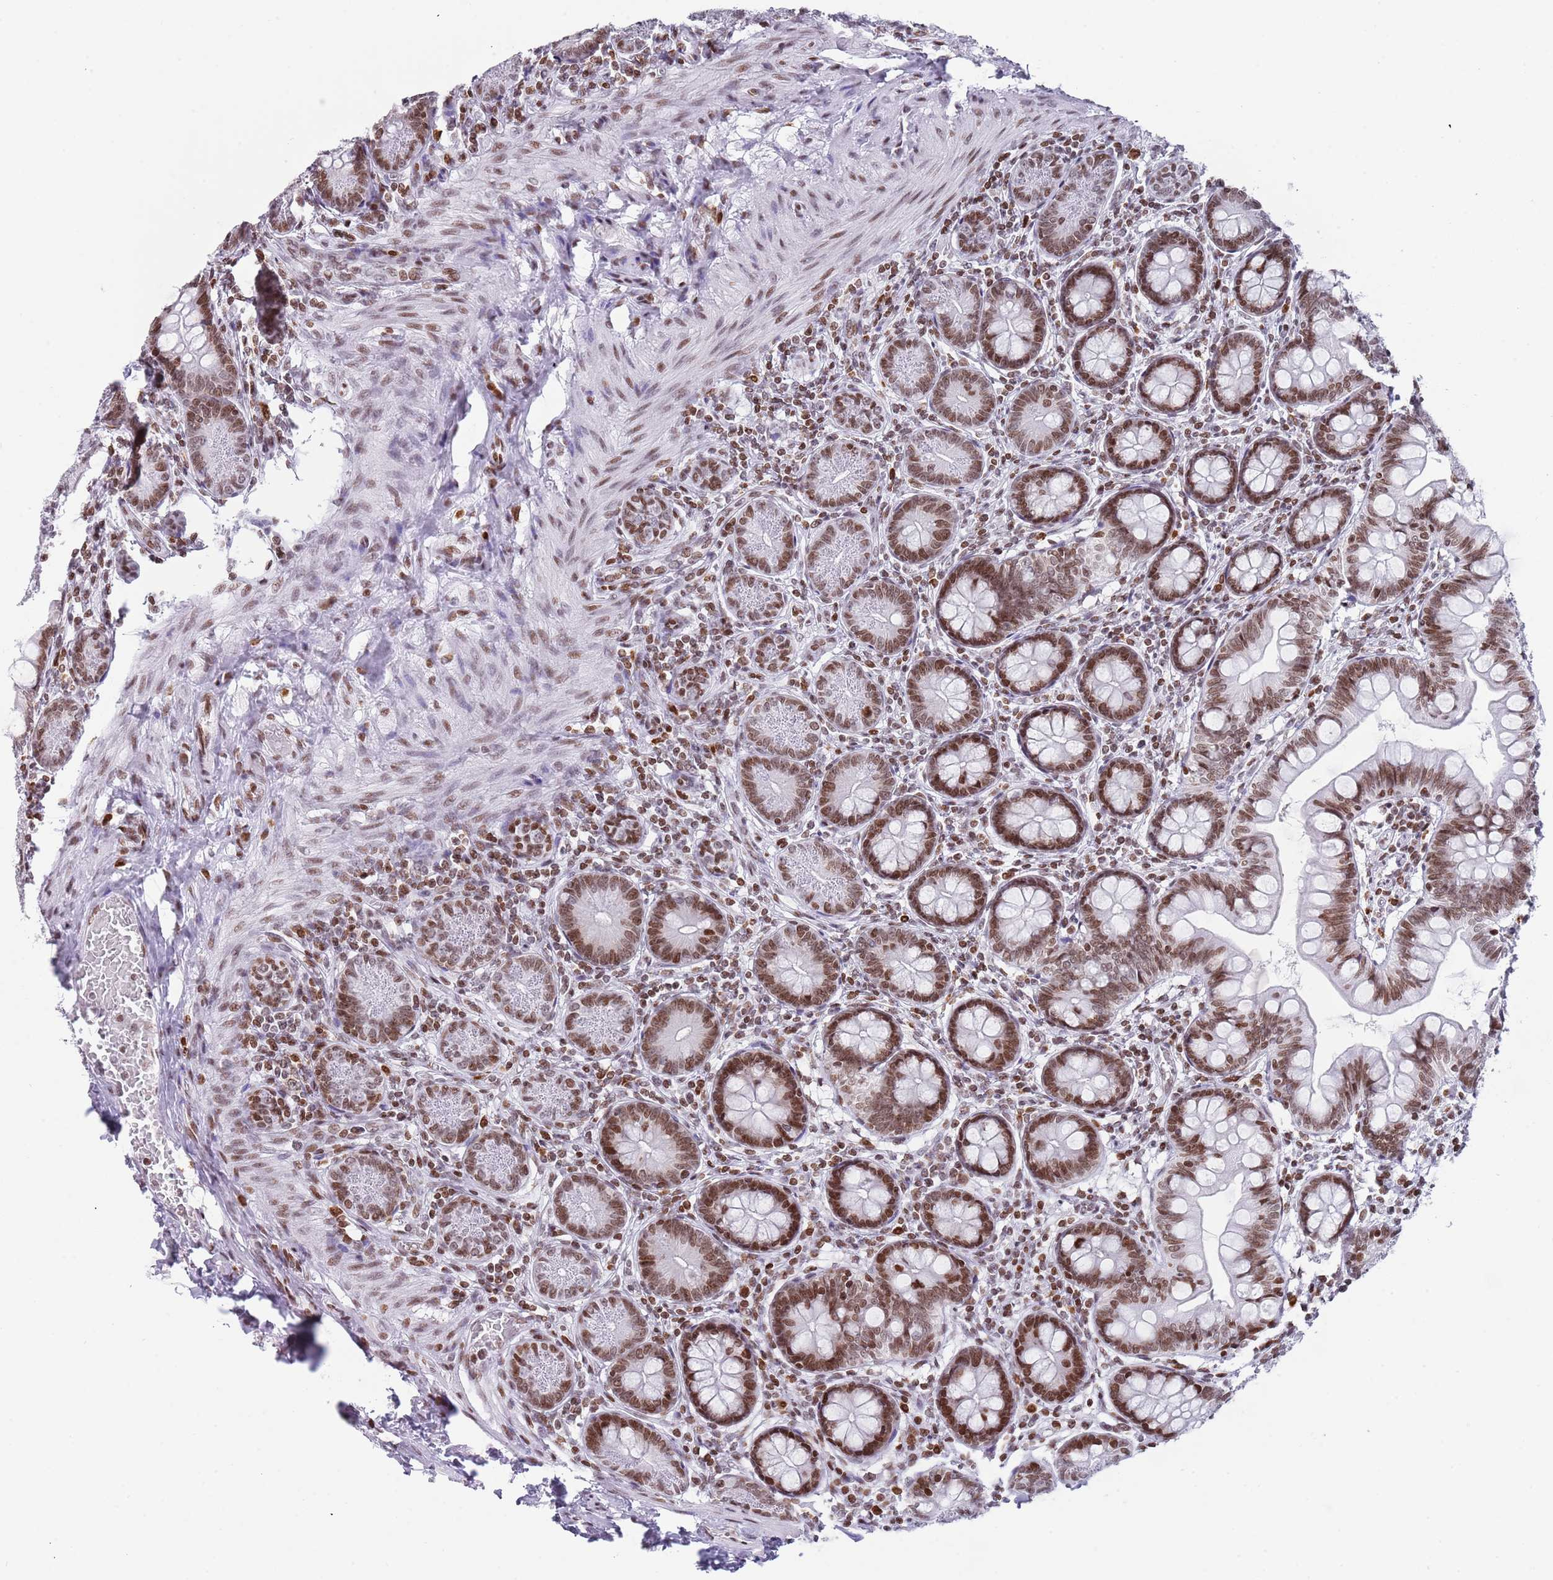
{"staining": {"intensity": "moderate", "quantity": ">75%", "location": "nuclear"}, "tissue": "small intestine", "cell_type": "Glandular cells", "image_type": "normal", "snomed": [{"axis": "morphology", "description": "Normal tissue, NOS"}, {"axis": "topography", "description": "Small intestine"}], "caption": "Protein staining by immunohistochemistry (IHC) displays moderate nuclear staining in about >75% of glandular cells in normal small intestine. The staining was performed using DAB (3,3'-diaminobenzidine), with brown indicating positive protein expression. Nuclei are stained blue with hematoxylin.", "gene": "ENSG00000285547", "patient": {"sex": "male", "age": 7}}